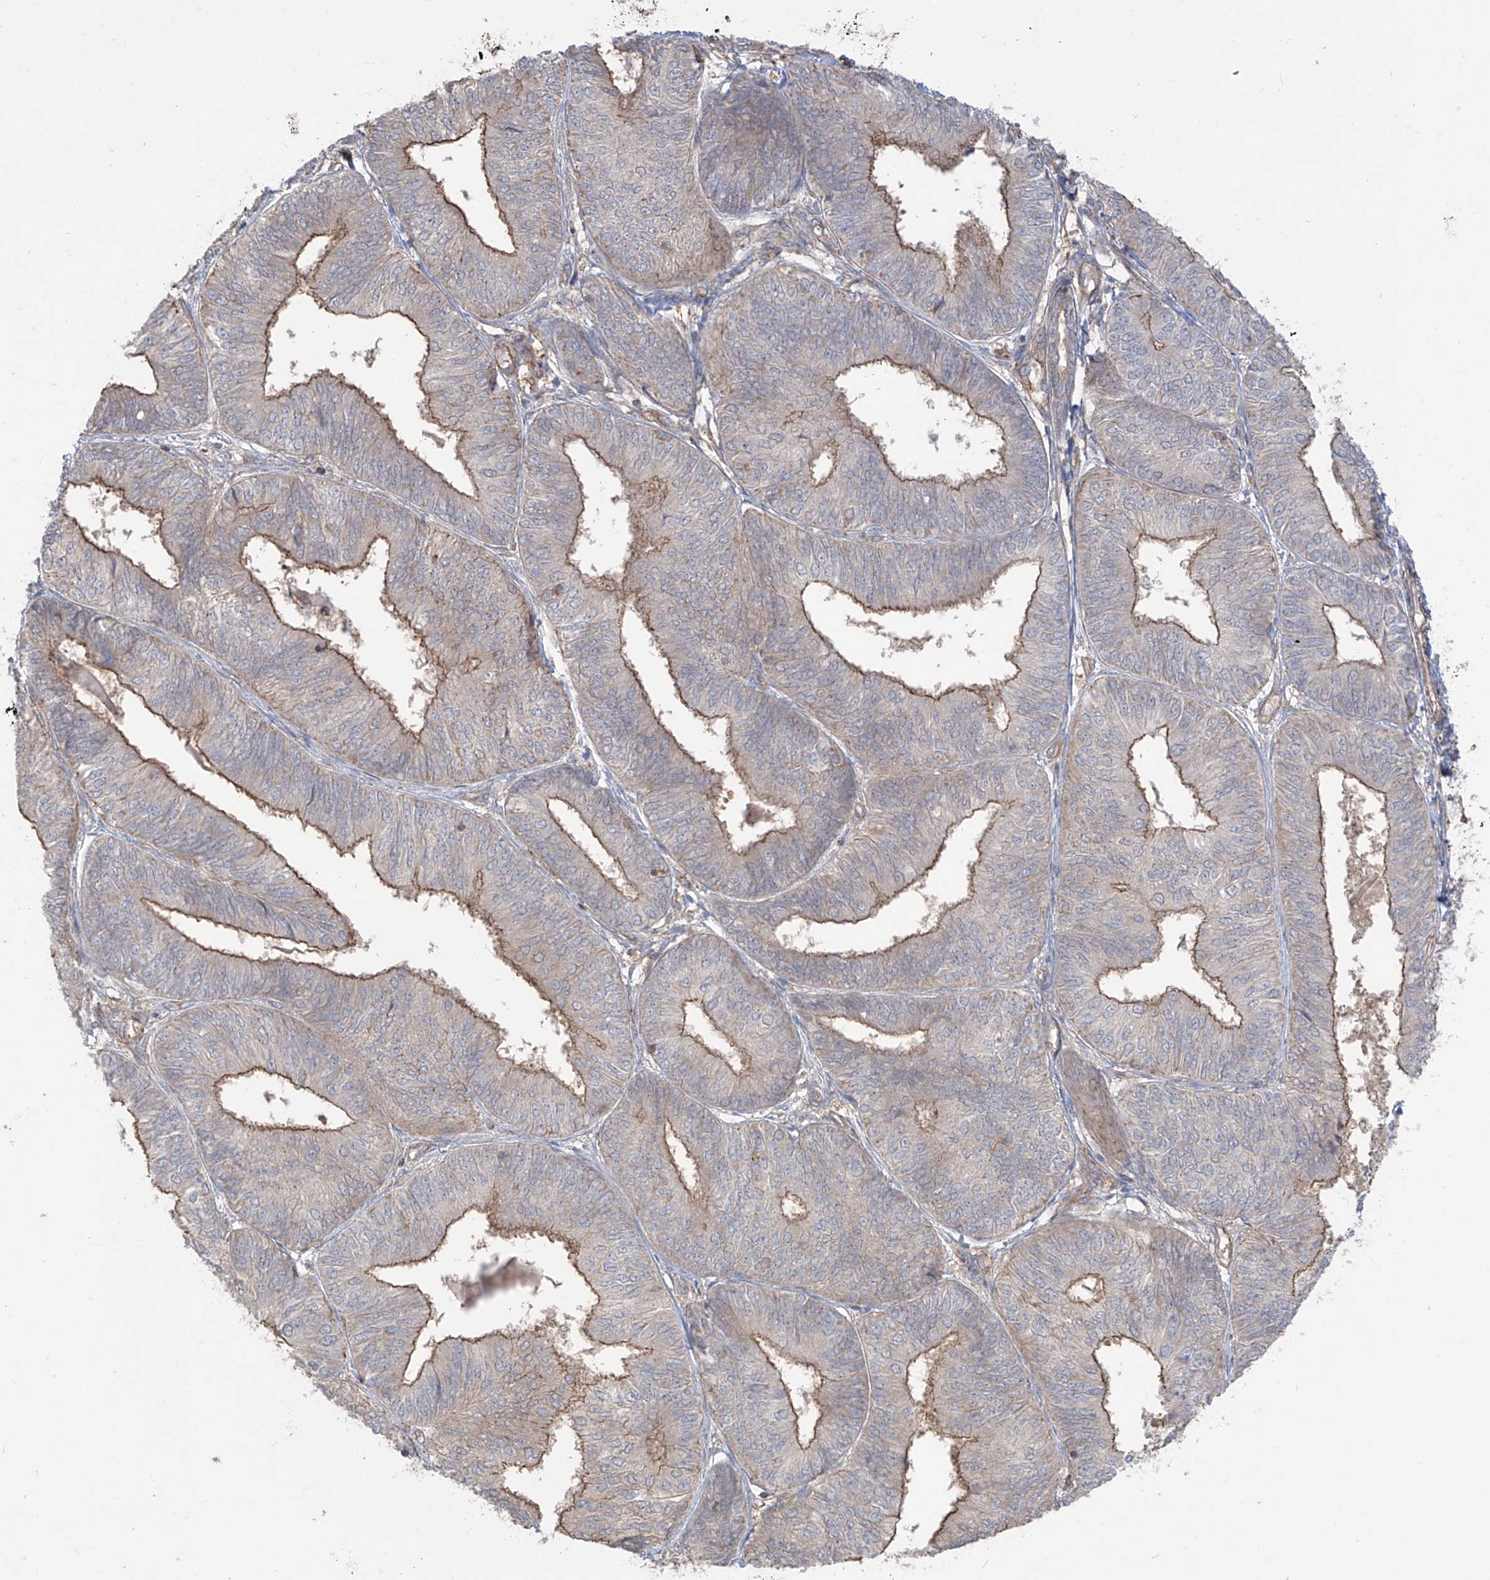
{"staining": {"intensity": "moderate", "quantity": "<25%", "location": "cytoplasmic/membranous"}, "tissue": "endometrial cancer", "cell_type": "Tumor cells", "image_type": "cancer", "snomed": [{"axis": "morphology", "description": "Adenocarcinoma, NOS"}, {"axis": "topography", "description": "Endometrium"}], "caption": "Immunohistochemical staining of endometrial cancer (adenocarcinoma) displays low levels of moderate cytoplasmic/membranous positivity in approximately <25% of tumor cells. (DAB IHC with brightfield microscopy, high magnification).", "gene": "TRMU", "patient": {"sex": "female", "age": 58}}